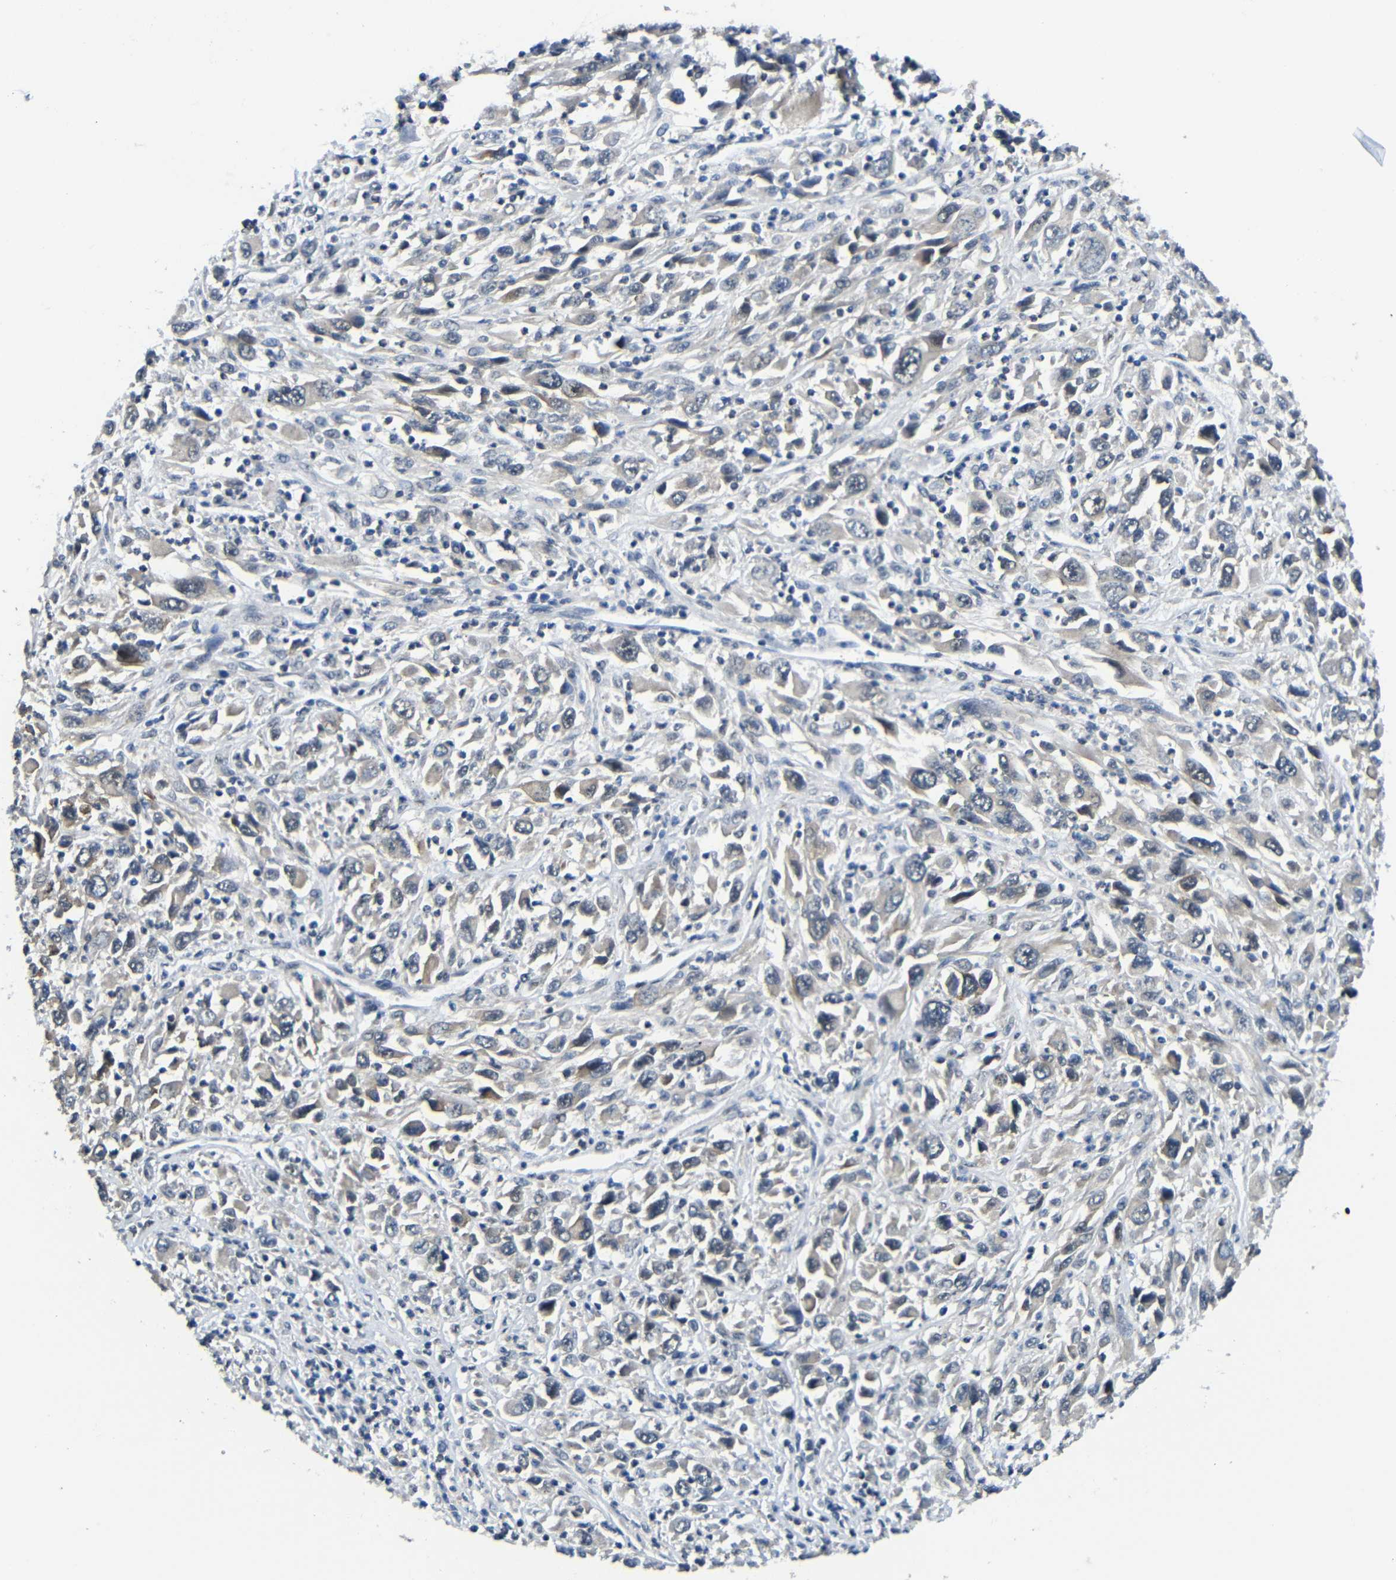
{"staining": {"intensity": "negative", "quantity": "none", "location": "none"}, "tissue": "melanoma", "cell_type": "Tumor cells", "image_type": "cancer", "snomed": [{"axis": "morphology", "description": "Malignant melanoma, Metastatic site"}, {"axis": "topography", "description": "Skin"}], "caption": "A micrograph of melanoma stained for a protein demonstrates no brown staining in tumor cells.", "gene": "FAM172A", "patient": {"sex": "female", "age": 56}}